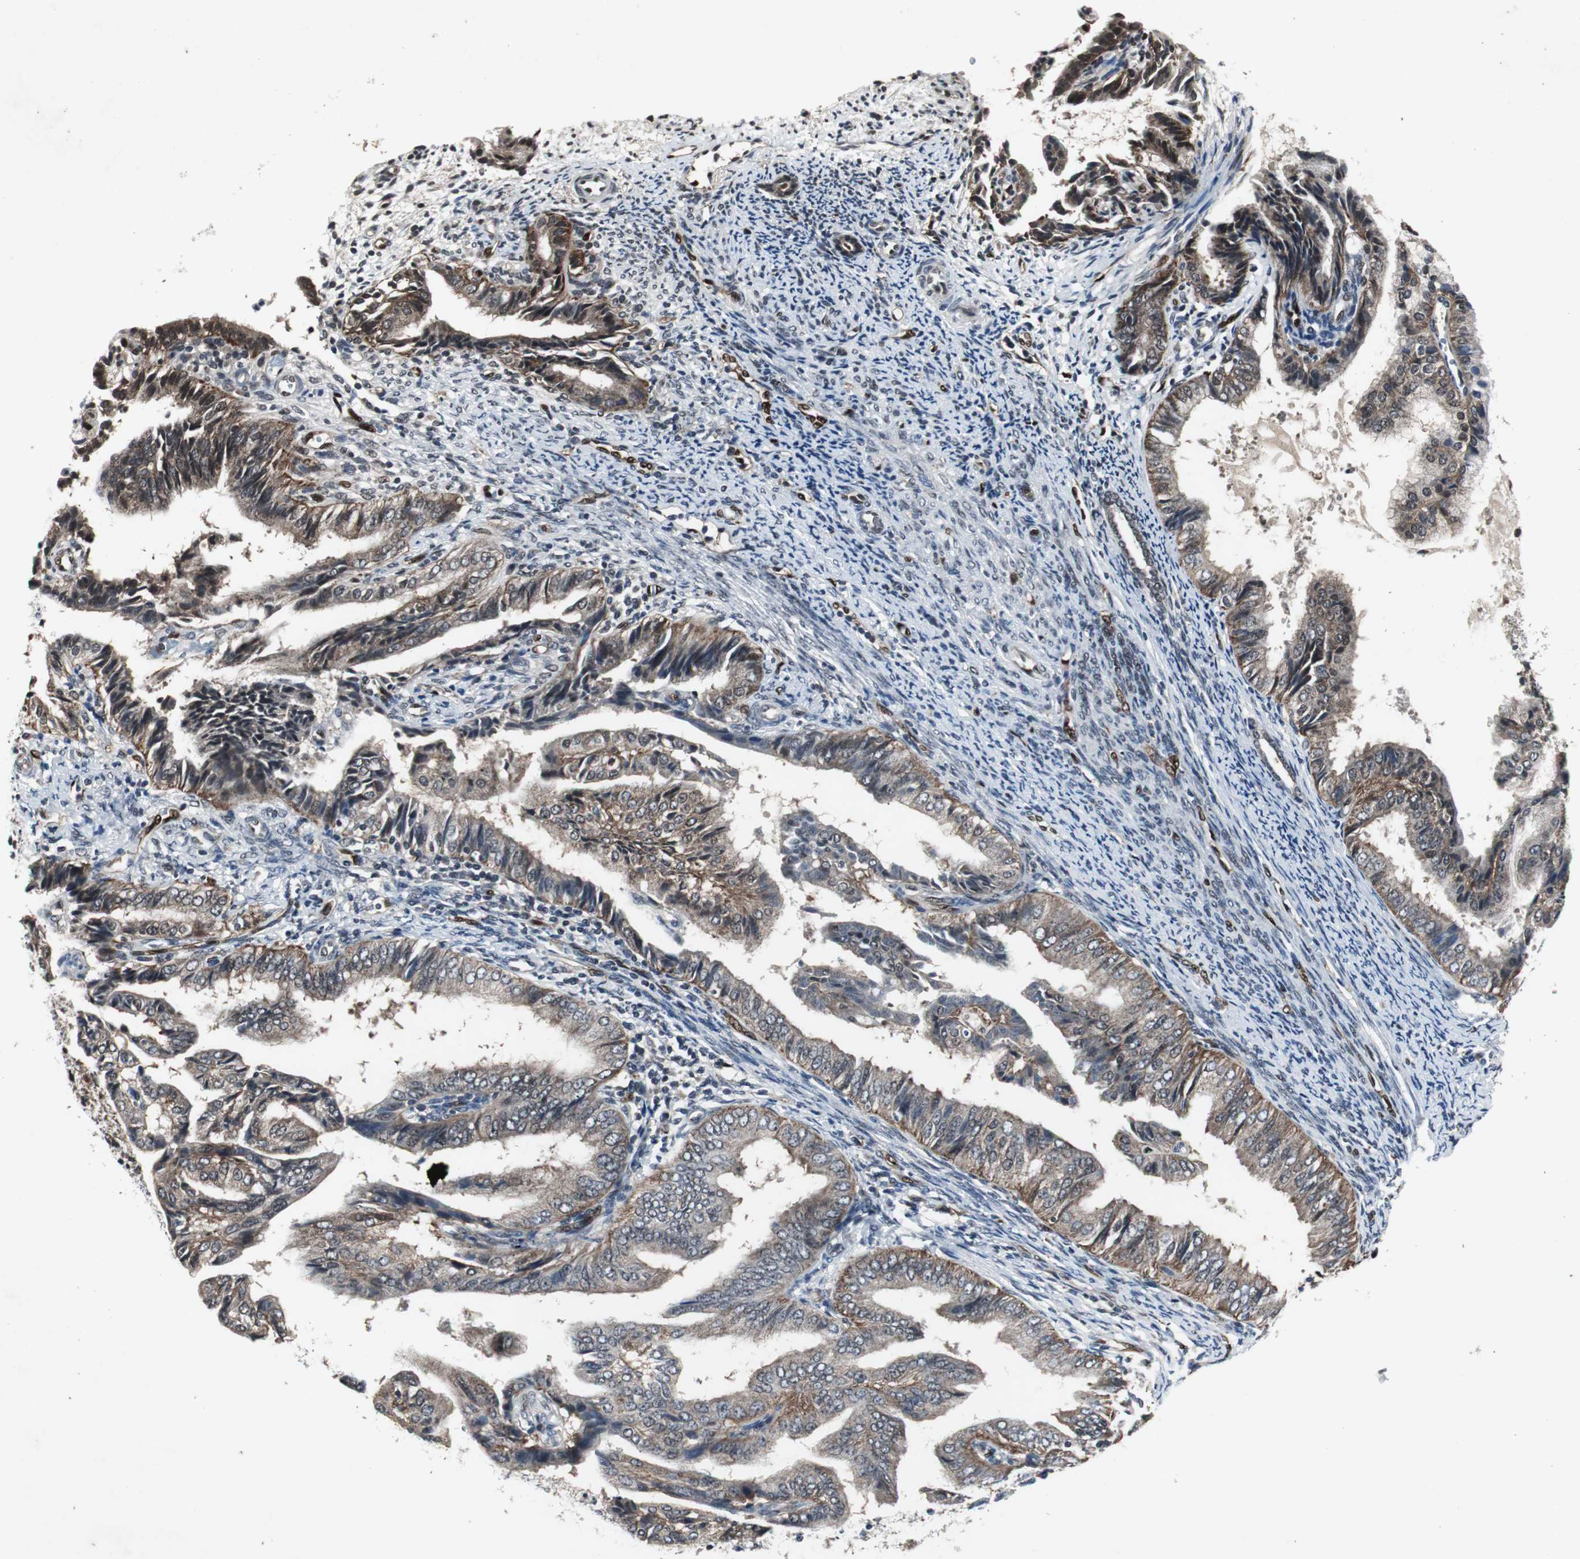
{"staining": {"intensity": "weak", "quantity": ">75%", "location": "cytoplasmic/membranous"}, "tissue": "endometrial cancer", "cell_type": "Tumor cells", "image_type": "cancer", "snomed": [{"axis": "morphology", "description": "Adenocarcinoma, NOS"}, {"axis": "topography", "description": "Endometrium"}], "caption": "This is a histology image of immunohistochemistry staining of endometrial cancer (adenocarcinoma), which shows weak expression in the cytoplasmic/membranous of tumor cells.", "gene": "SMAD1", "patient": {"sex": "female", "age": 58}}